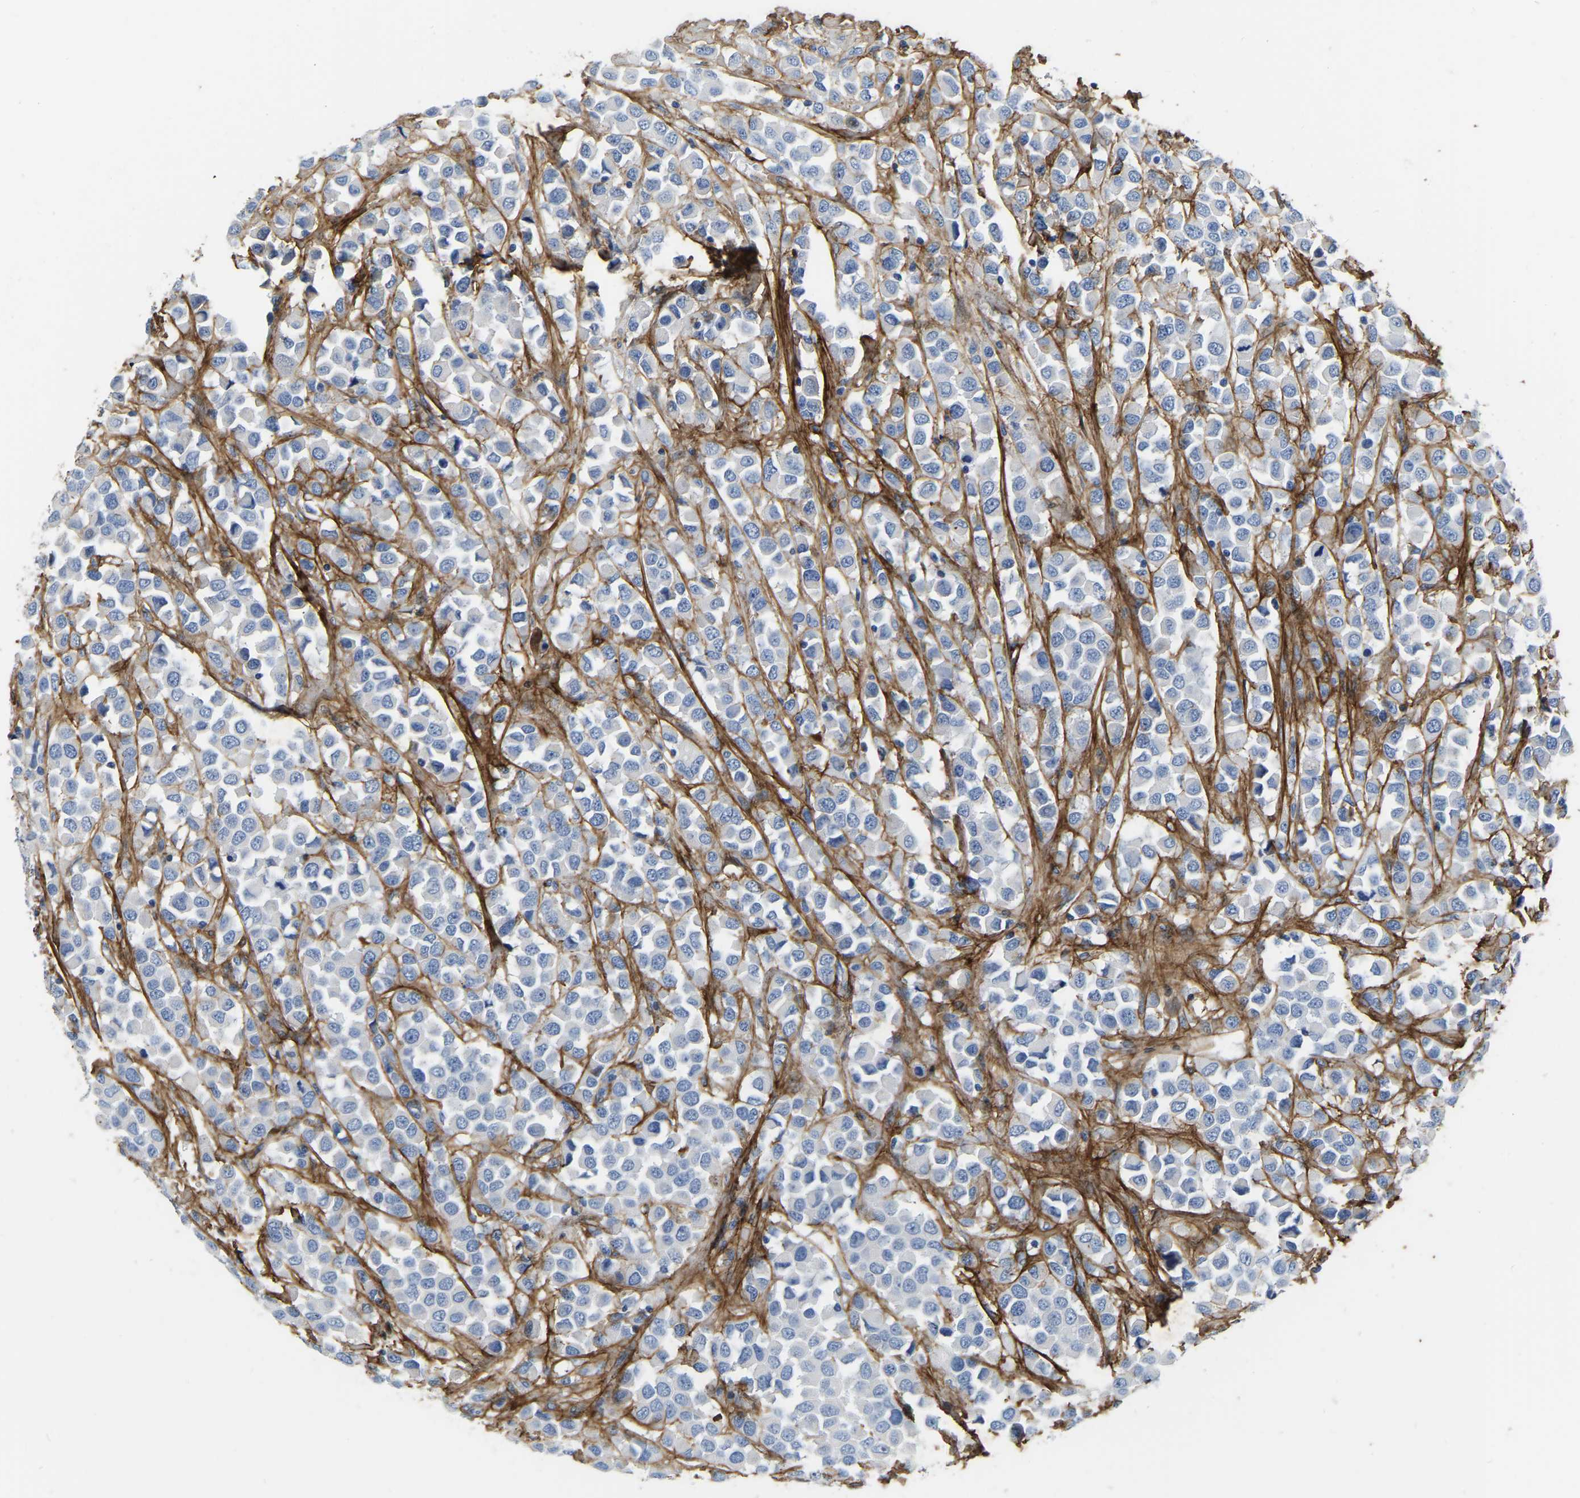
{"staining": {"intensity": "negative", "quantity": "none", "location": "none"}, "tissue": "breast cancer", "cell_type": "Tumor cells", "image_type": "cancer", "snomed": [{"axis": "morphology", "description": "Duct carcinoma"}, {"axis": "topography", "description": "Breast"}], "caption": "Breast cancer was stained to show a protein in brown. There is no significant positivity in tumor cells.", "gene": "COL6A1", "patient": {"sex": "female", "age": 61}}